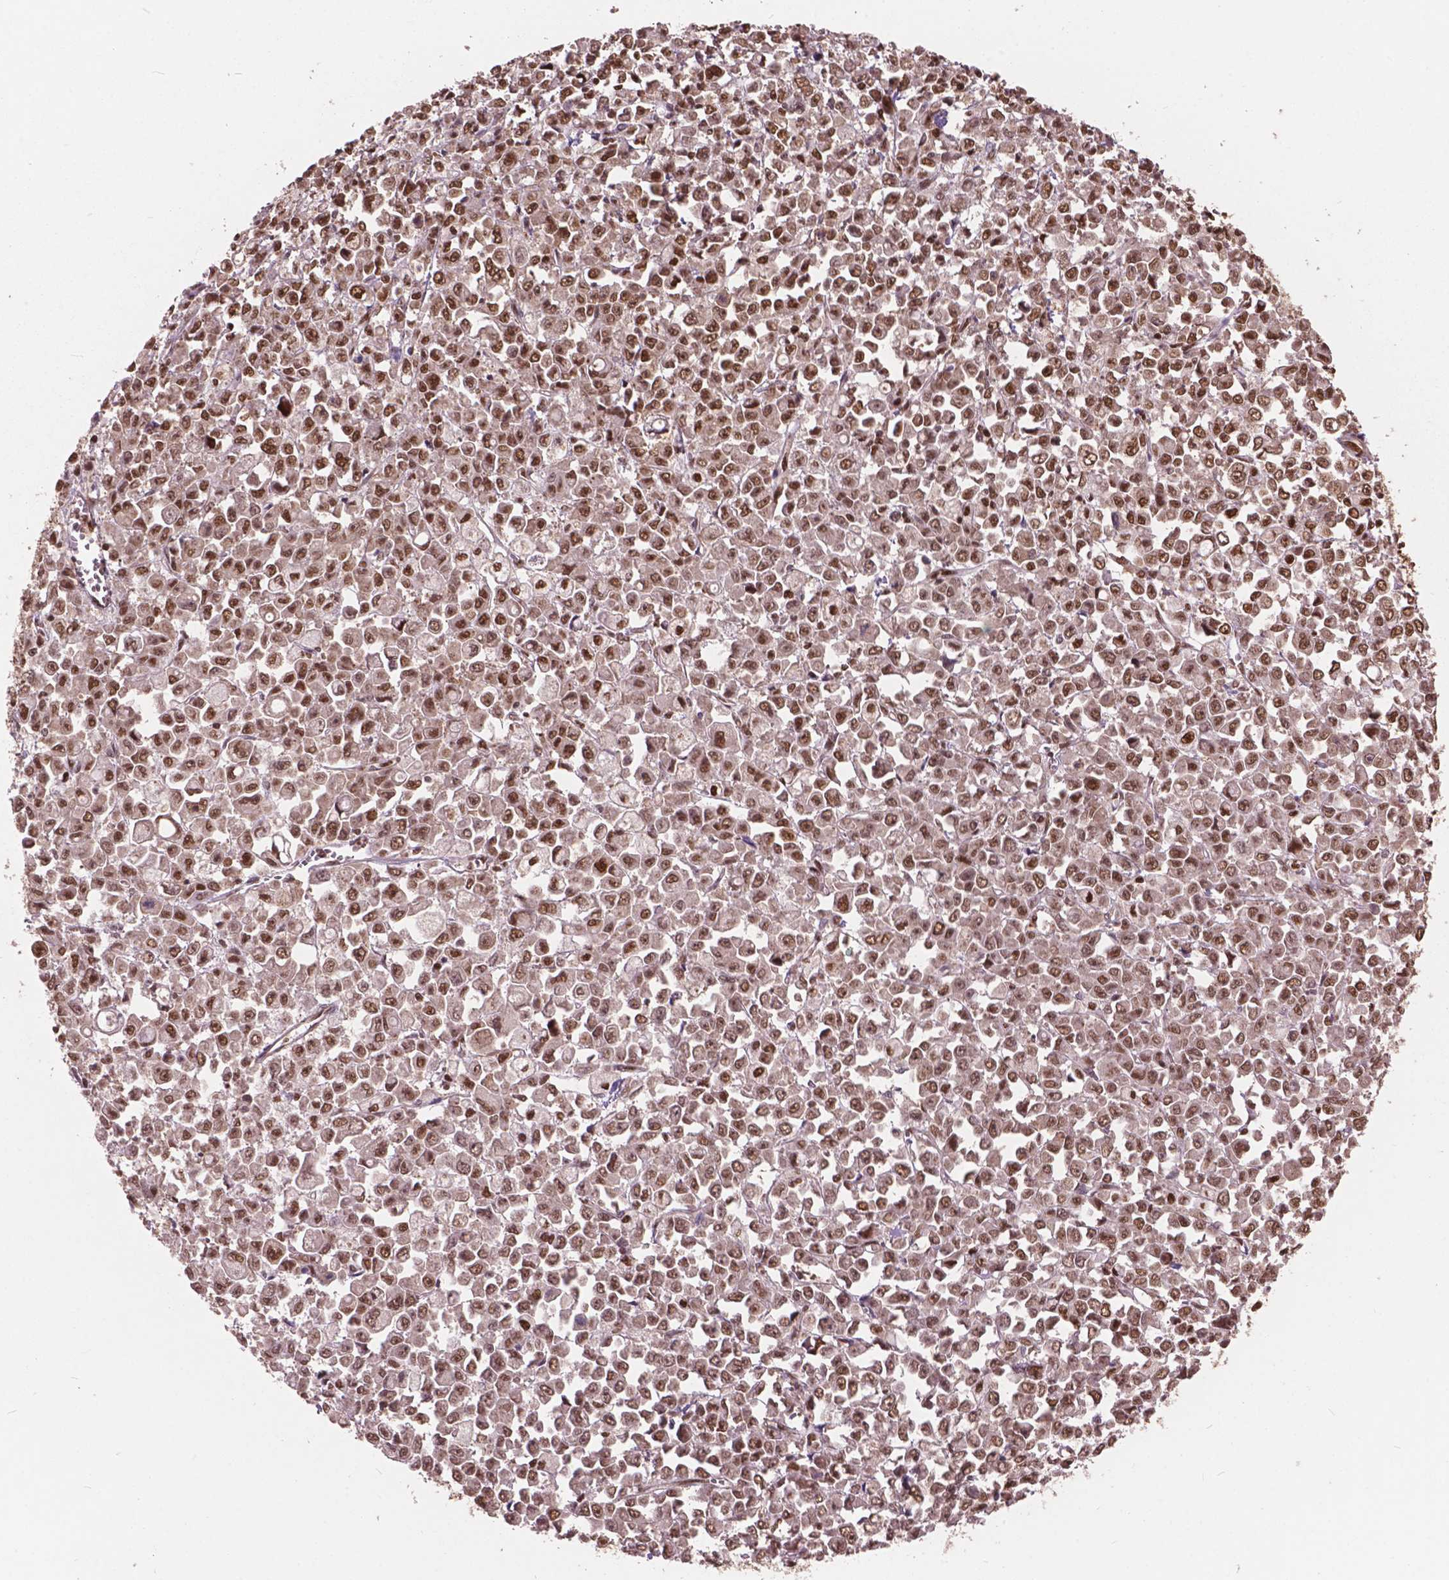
{"staining": {"intensity": "moderate", "quantity": ">75%", "location": "nuclear"}, "tissue": "stomach cancer", "cell_type": "Tumor cells", "image_type": "cancer", "snomed": [{"axis": "morphology", "description": "Adenocarcinoma, NOS"}, {"axis": "topography", "description": "Stomach, upper"}], "caption": "The image displays immunohistochemical staining of adenocarcinoma (stomach). There is moderate nuclear expression is identified in approximately >75% of tumor cells. Nuclei are stained in blue.", "gene": "ANP32B", "patient": {"sex": "male", "age": 70}}